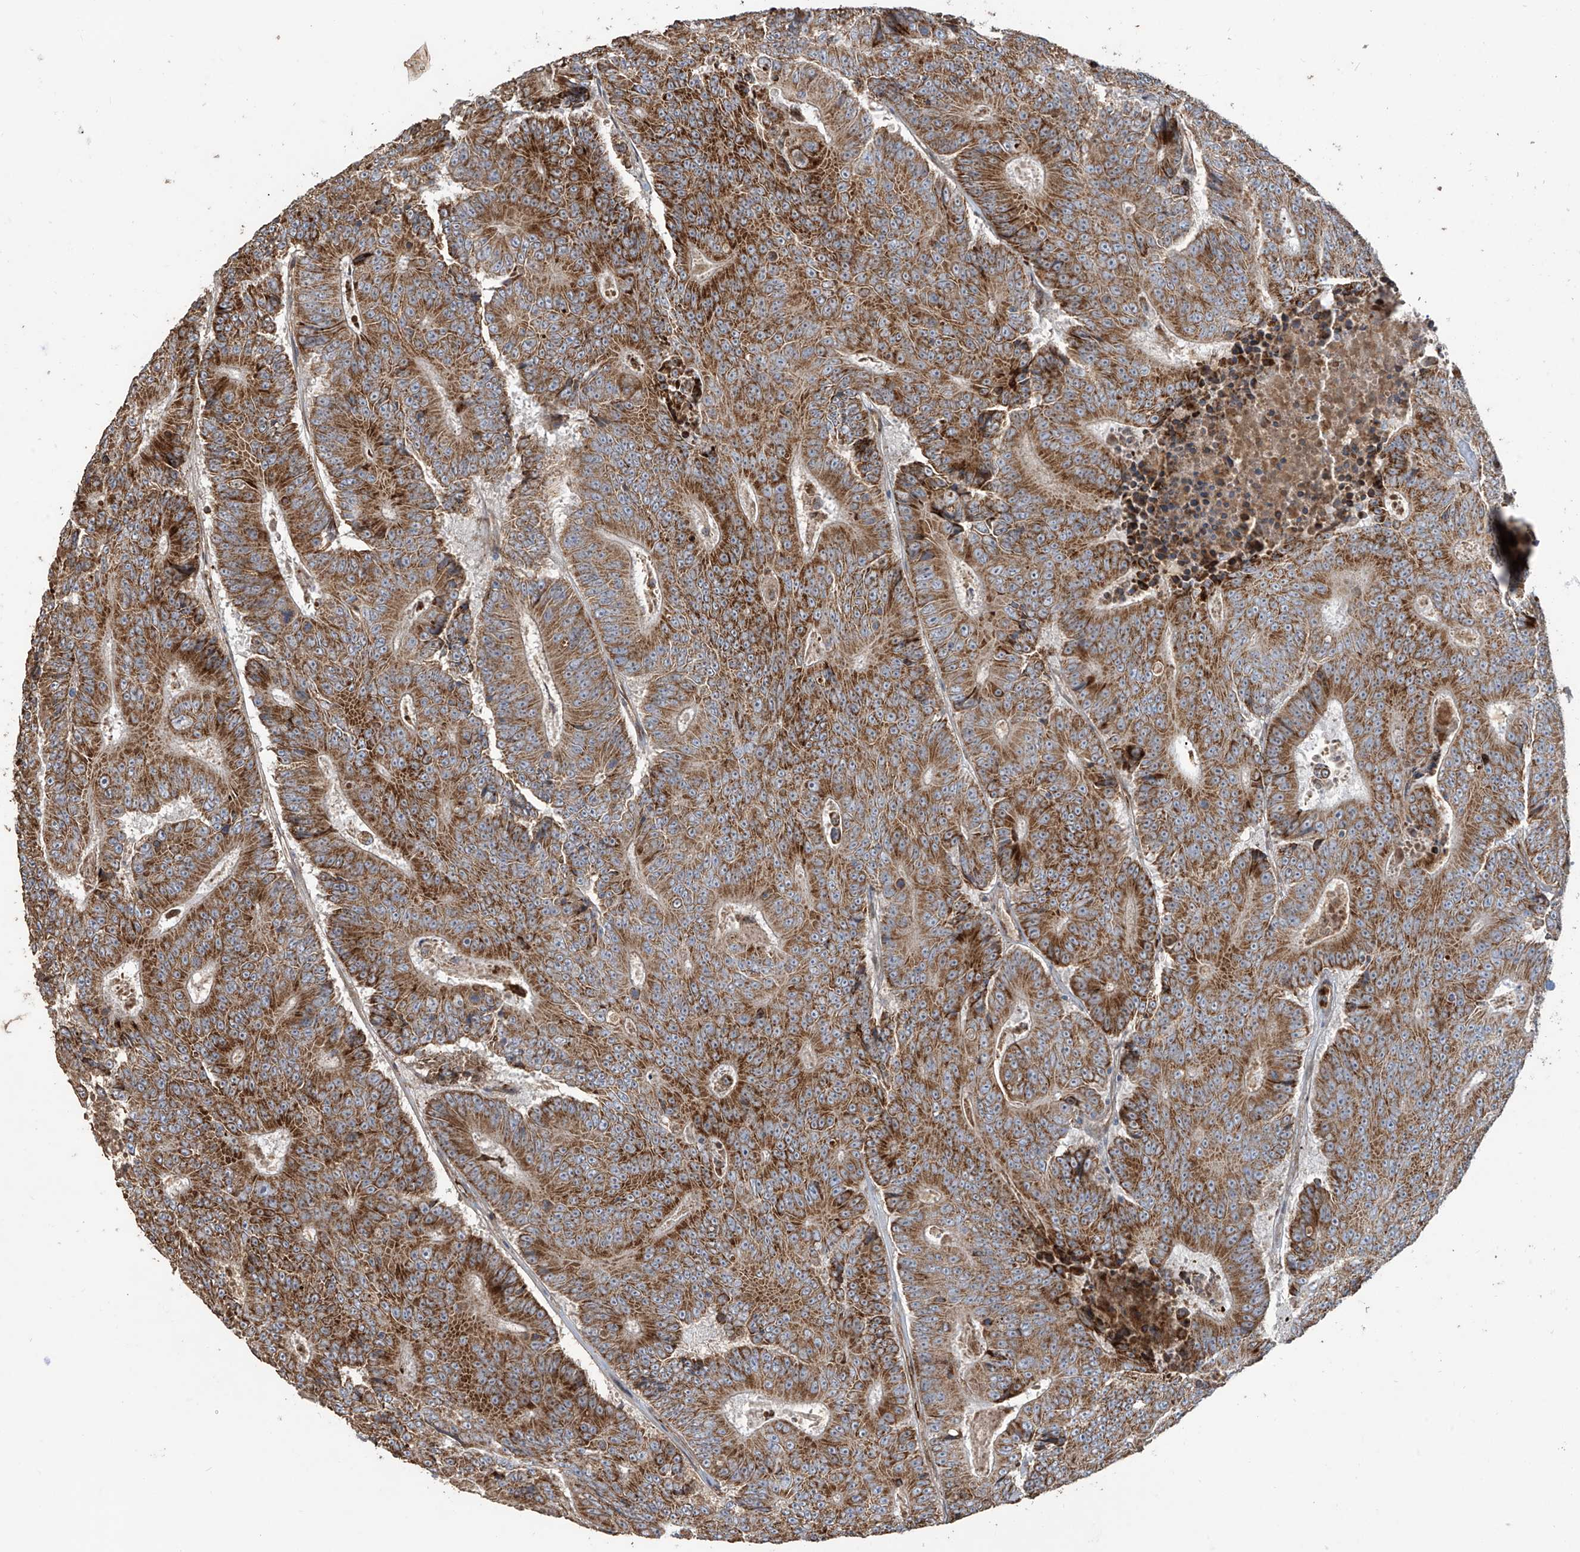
{"staining": {"intensity": "moderate", "quantity": ">75%", "location": "cytoplasmic/membranous"}, "tissue": "colorectal cancer", "cell_type": "Tumor cells", "image_type": "cancer", "snomed": [{"axis": "morphology", "description": "Adenocarcinoma, NOS"}, {"axis": "topography", "description": "Colon"}], "caption": "Tumor cells display medium levels of moderate cytoplasmic/membranous expression in approximately >75% of cells in human adenocarcinoma (colorectal). The protein is shown in brown color, while the nuclei are stained blue.", "gene": "ABTB1", "patient": {"sex": "male", "age": 83}}